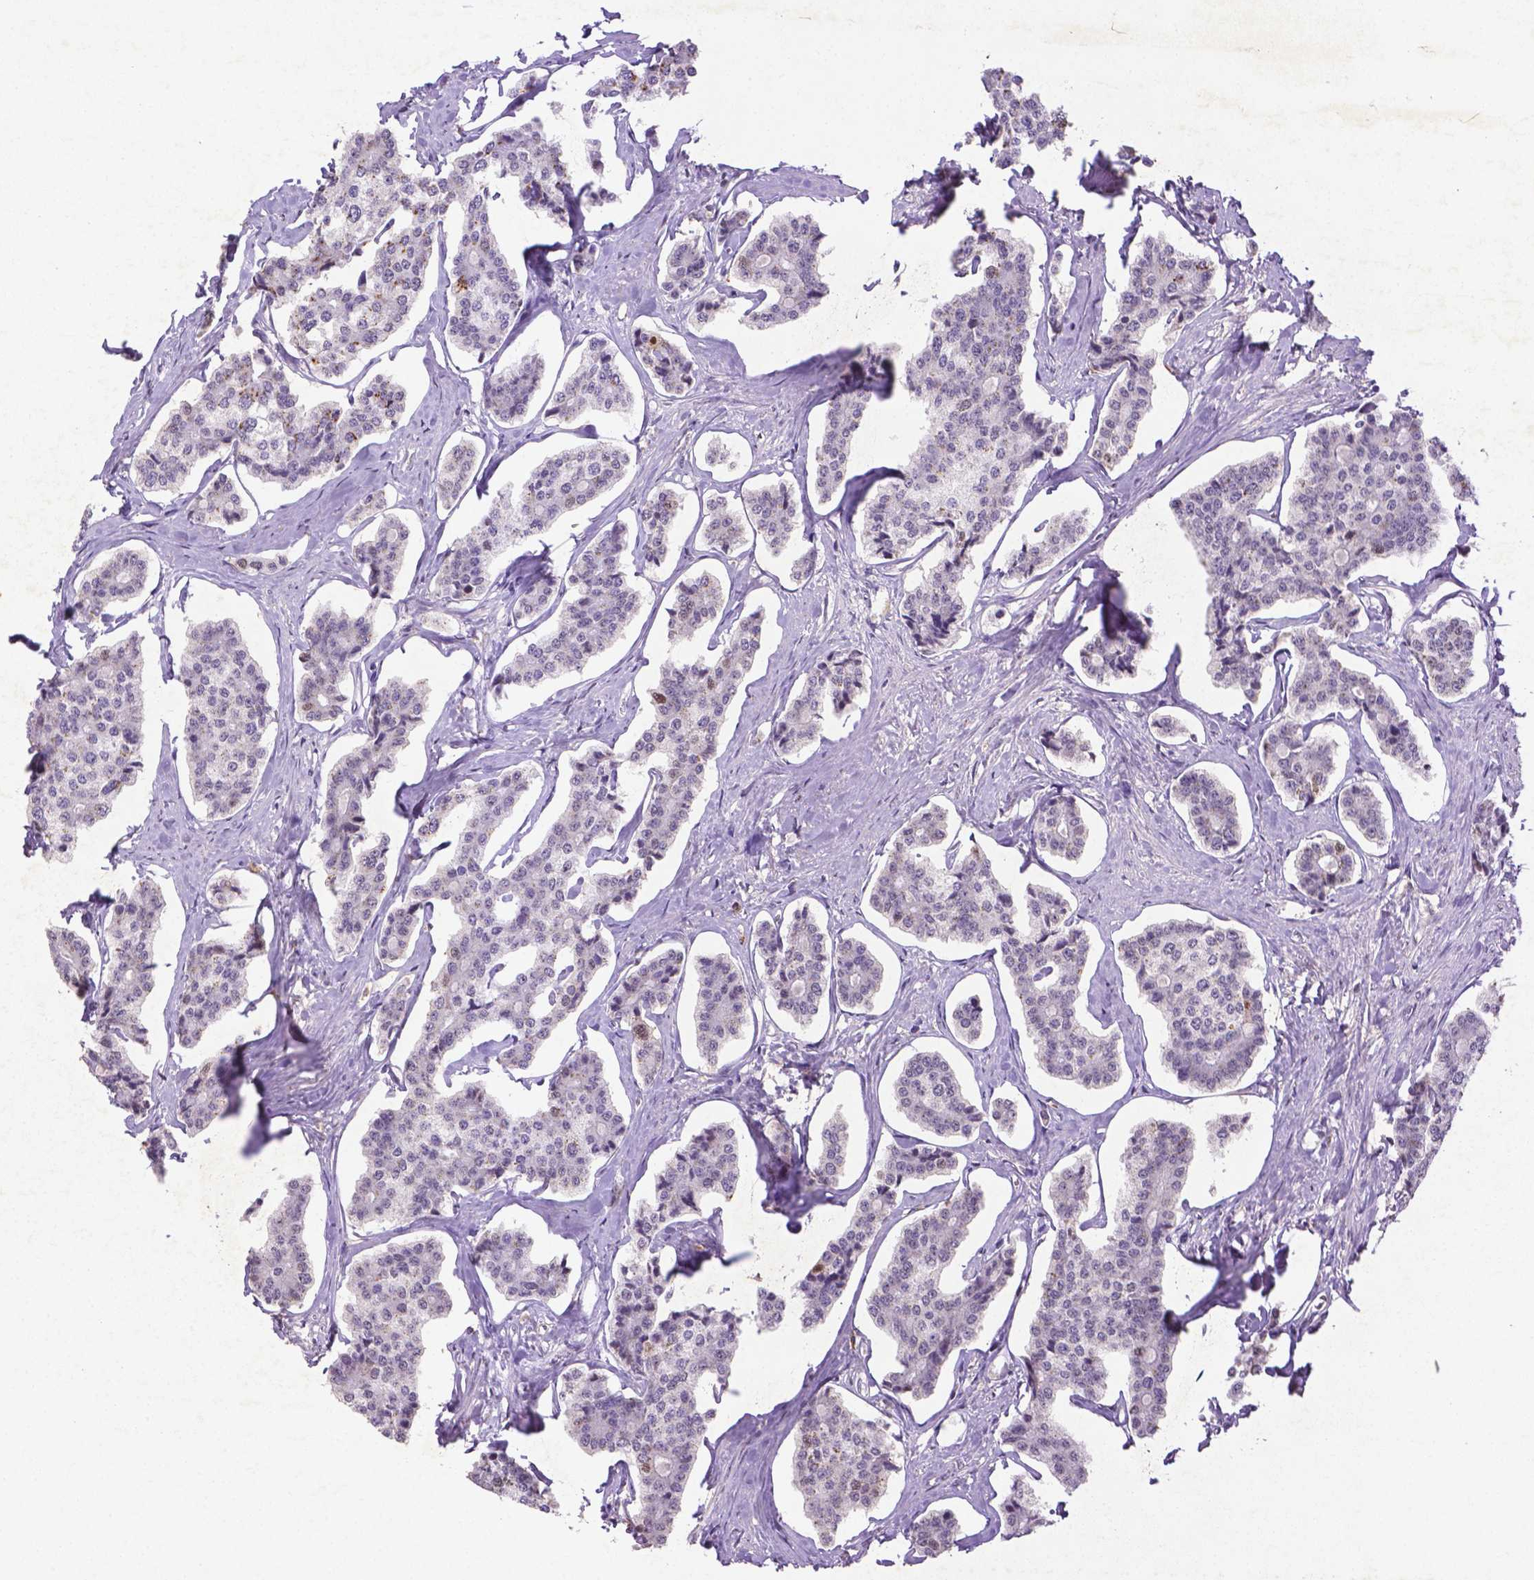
{"staining": {"intensity": "negative", "quantity": "none", "location": "none"}, "tissue": "carcinoid", "cell_type": "Tumor cells", "image_type": "cancer", "snomed": [{"axis": "morphology", "description": "Carcinoid, malignant, NOS"}, {"axis": "topography", "description": "Small intestine"}], "caption": "Immunohistochemistry photomicrograph of human carcinoid stained for a protein (brown), which exhibits no staining in tumor cells.", "gene": "CDKN1A", "patient": {"sex": "female", "age": 65}}